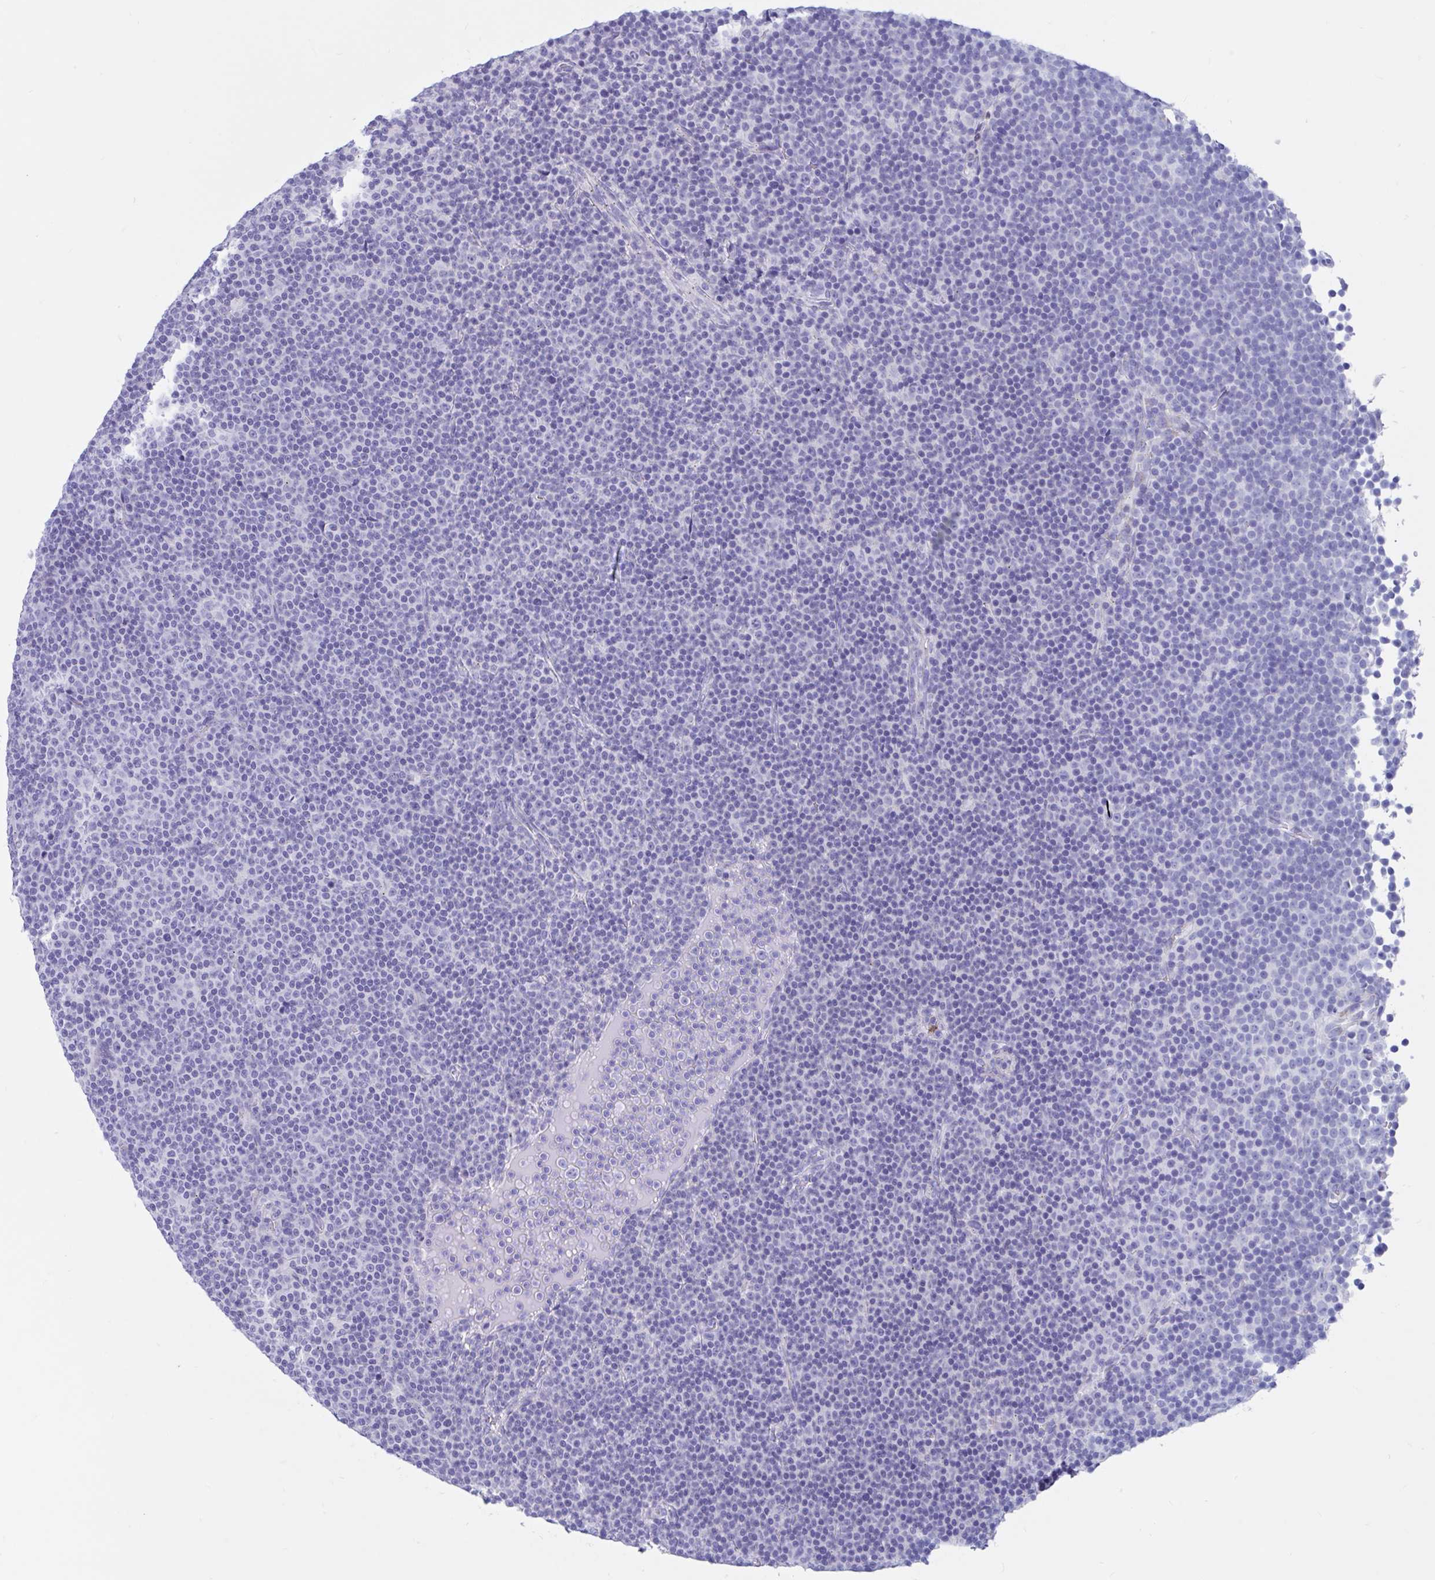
{"staining": {"intensity": "negative", "quantity": "none", "location": "none"}, "tissue": "lymphoma", "cell_type": "Tumor cells", "image_type": "cancer", "snomed": [{"axis": "morphology", "description": "Malignant lymphoma, non-Hodgkin's type, Low grade"}, {"axis": "topography", "description": "Lymph node"}], "caption": "Tumor cells show no significant protein expression in lymphoma.", "gene": "RNASE3", "patient": {"sex": "female", "age": 67}}